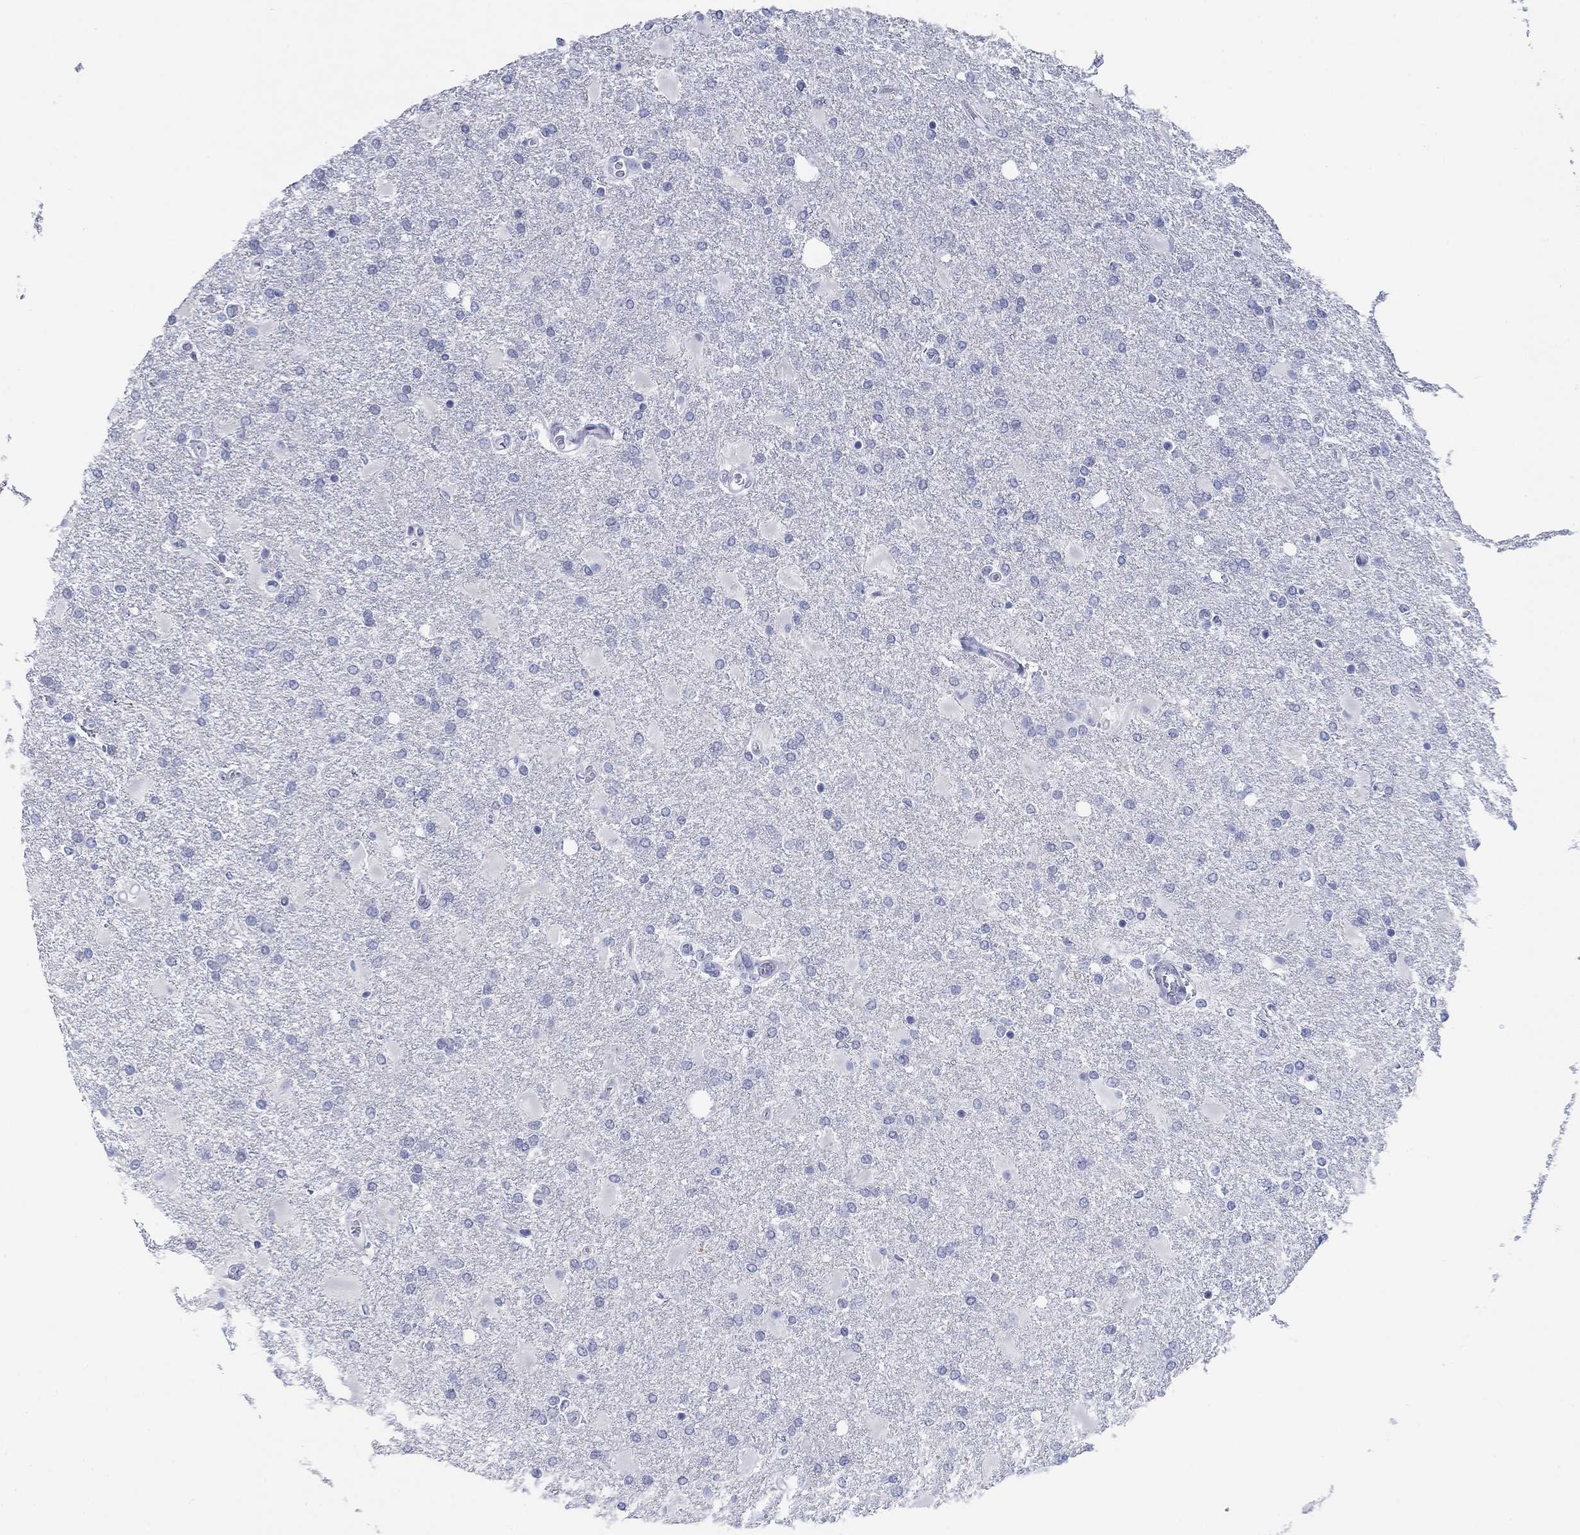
{"staining": {"intensity": "negative", "quantity": "none", "location": "none"}, "tissue": "glioma", "cell_type": "Tumor cells", "image_type": "cancer", "snomed": [{"axis": "morphology", "description": "Glioma, malignant, High grade"}, {"axis": "topography", "description": "Cerebral cortex"}], "caption": "Immunohistochemistry image of human malignant glioma (high-grade) stained for a protein (brown), which displays no staining in tumor cells. Nuclei are stained in blue.", "gene": "PDYN", "patient": {"sex": "male", "age": 79}}